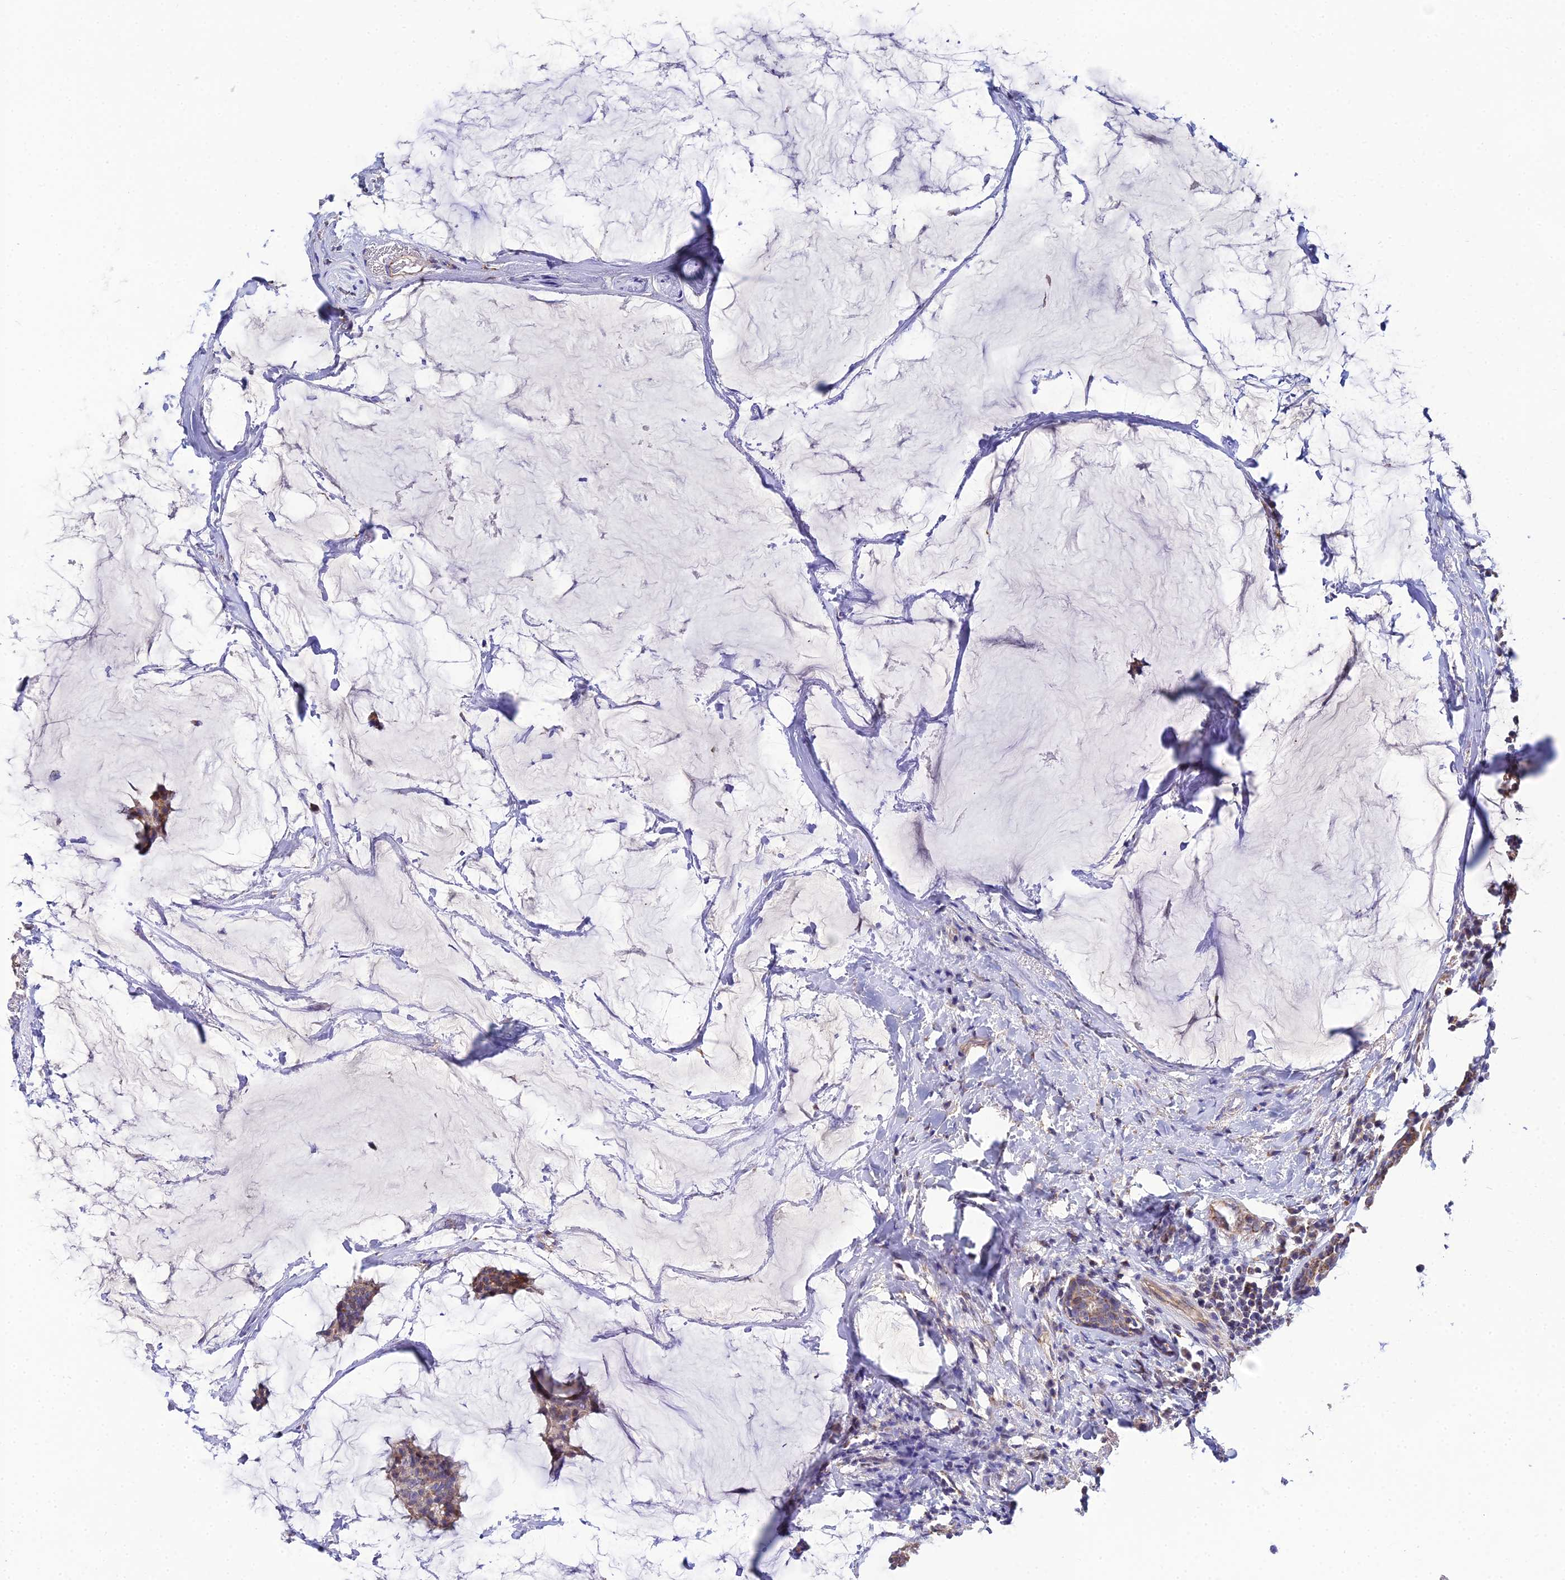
{"staining": {"intensity": "weak", "quantity": ">75%", "location": "cytoplasmic/membranous"}, "tissue": "breast cancer", "cell_type": "Tumor cells", "image_type": "cancer", "snomed": [{"axis": "morphology", "description": "Duct carcinoma"}, {"axis": "topography", "description": "Breast"}], "caption": "Breast cancer tissue reveals weak cytoplasmic/membranous staining in about >75% of tumor cells", "gene": "ACOT2", "patient": {"sex": "female", "age": 93}}